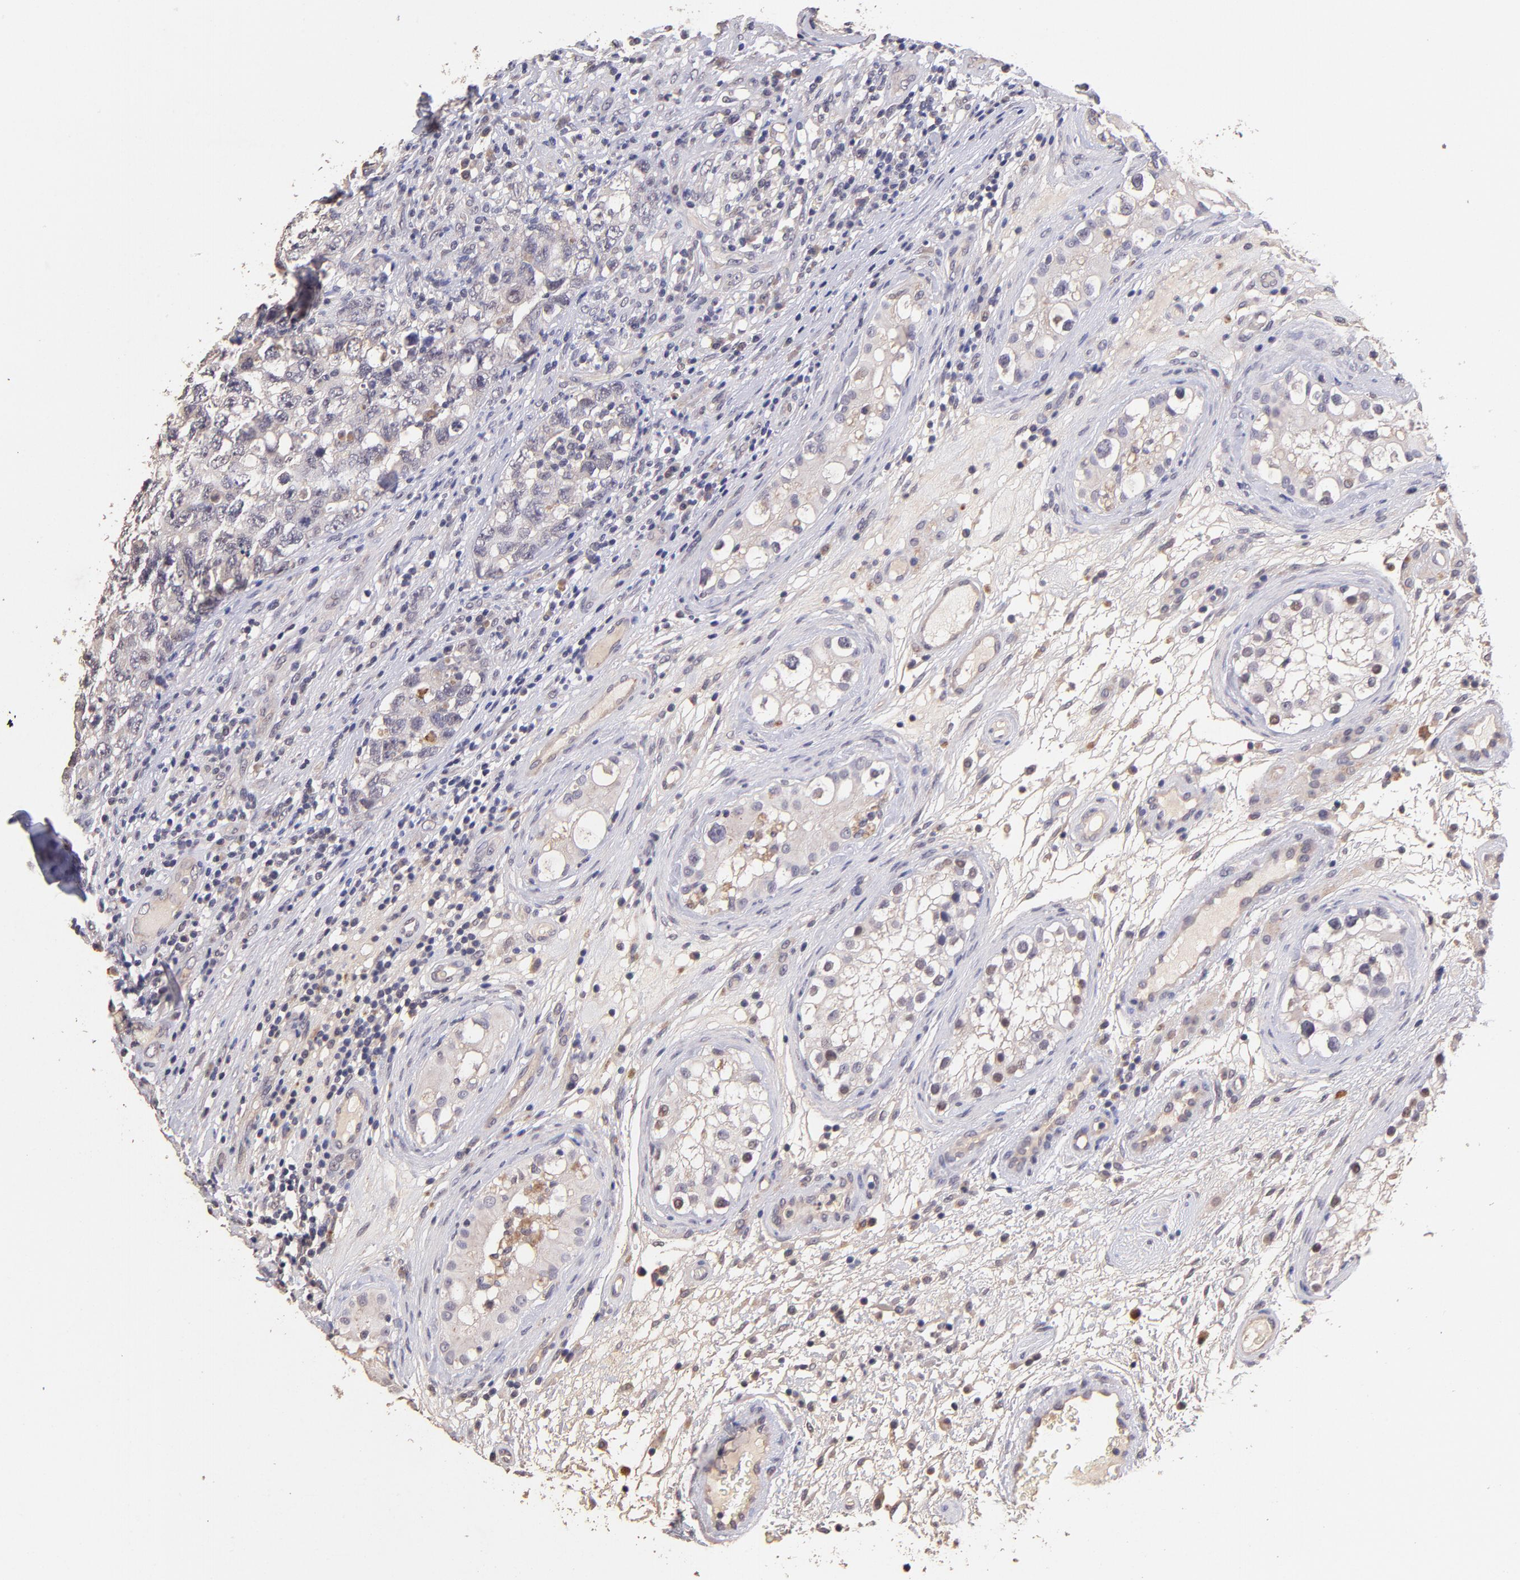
{"staining": {"intensity": "negative", "quantity": "none", "location": "none"}, "tissue": "testis cancer", "cell_type": "Tumor cells", "image_type": "cancer", "snomed": [{"axis": "morphology", "description": "Carcinoma, Embryonal, NOS"}, {"axis": "topography", "description": "Testis"}], "caption": "A micrograph of human testis cancer (embryonal carcinoma) is negative for staining in tumor cells.", "gene": "RNASEL", "patient": {"sex": "male", "age": 31}}